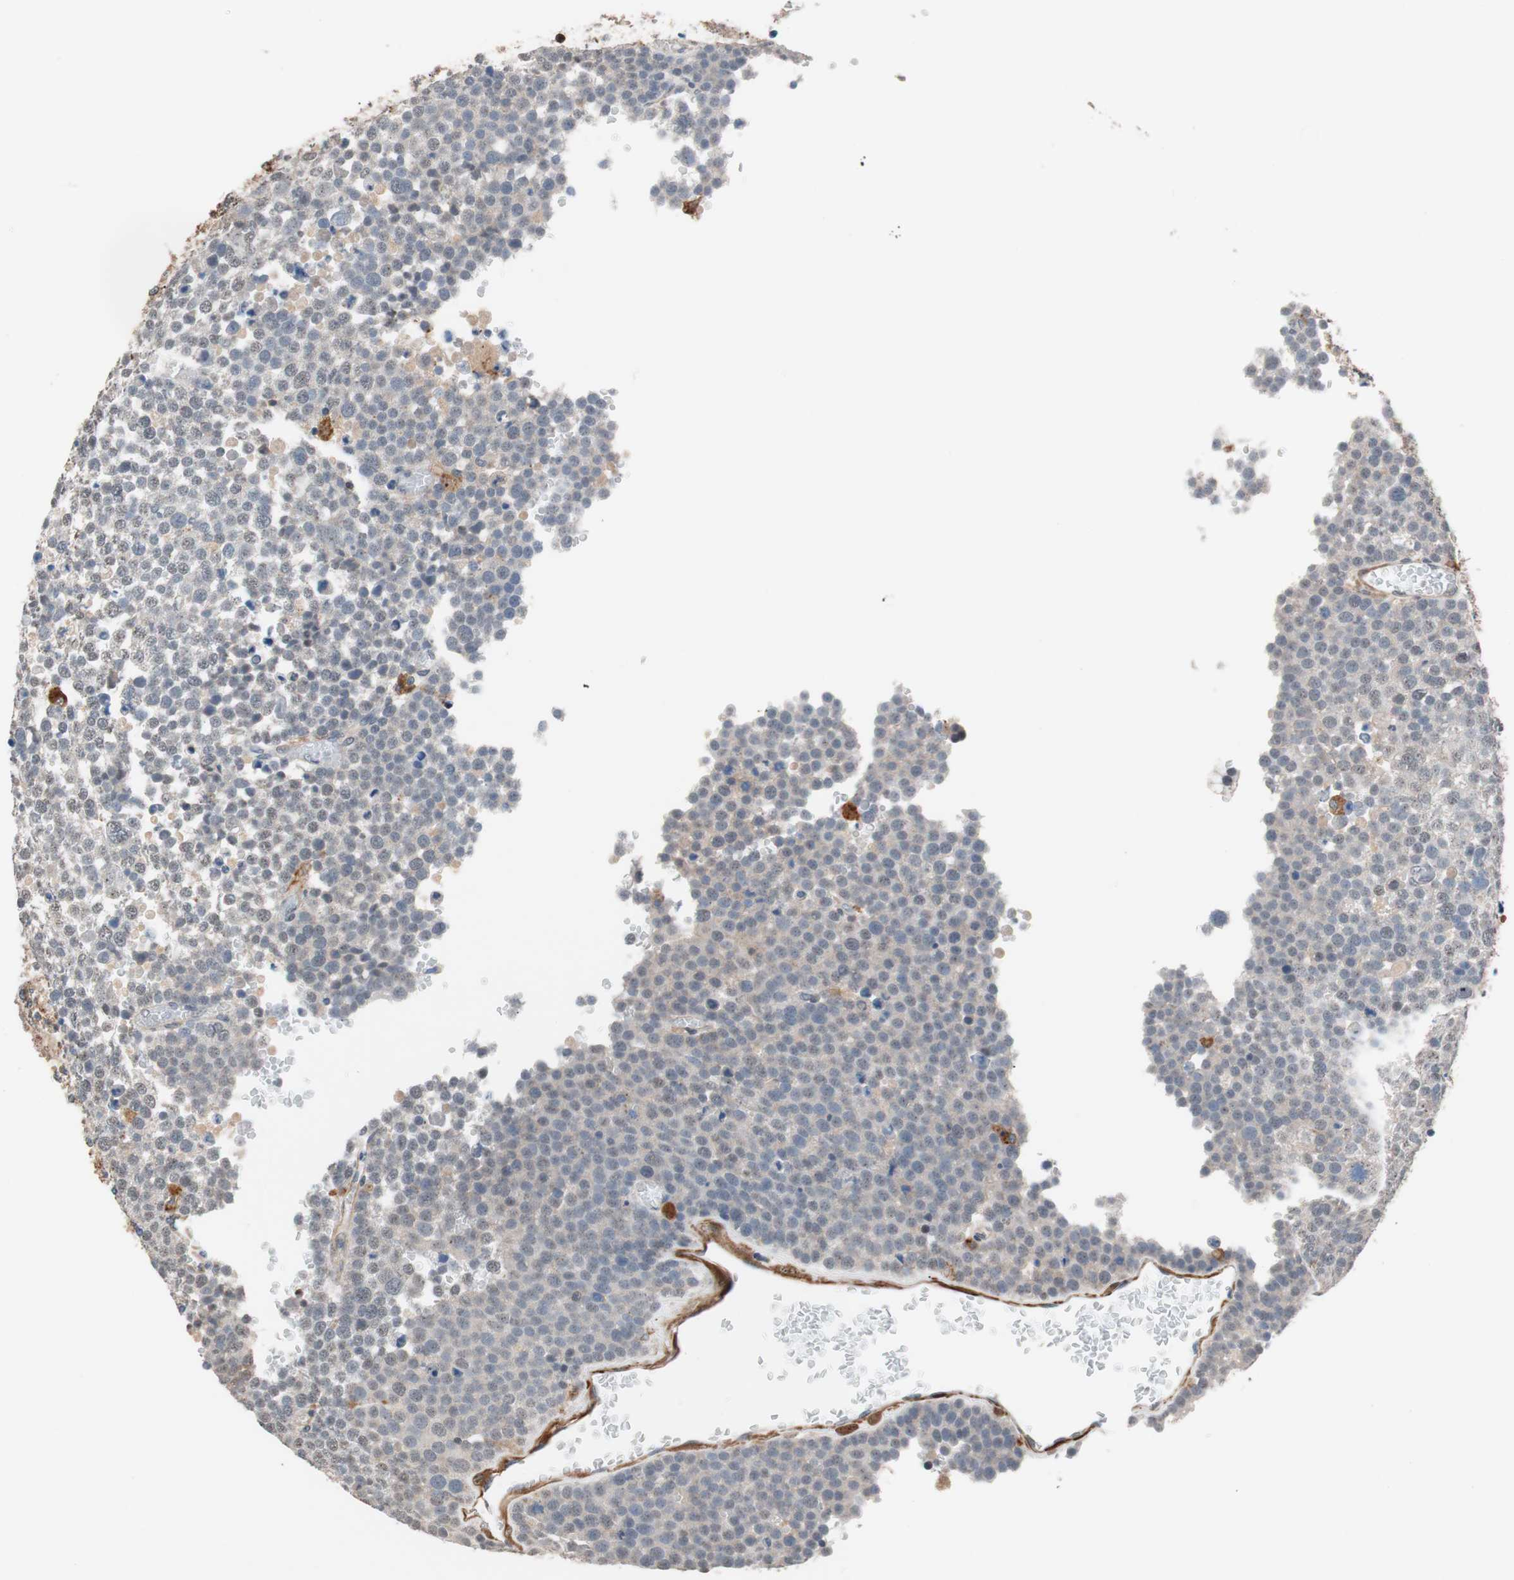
{"staining": {"intensity": "weak", "quantity": "<25%", "location": "nuclear"}, "tissue": "testis cancer", "cell_type": "Tumor cells", "image_type": "cancer", "snomed": [{"axis": "morphology", "description": "Seminoma, NOS"}, {"axis": "topography", "description": "Testis"}], "caption": "IHC photomicrograph of neoplastic tissue: human testis seminoma stained with DAB (3,3'-diaminobenzidine) reveals no significant protein staining in tumor cells.", "gene": "LITAF", "patient": {"sex": "male", "age": 71}}